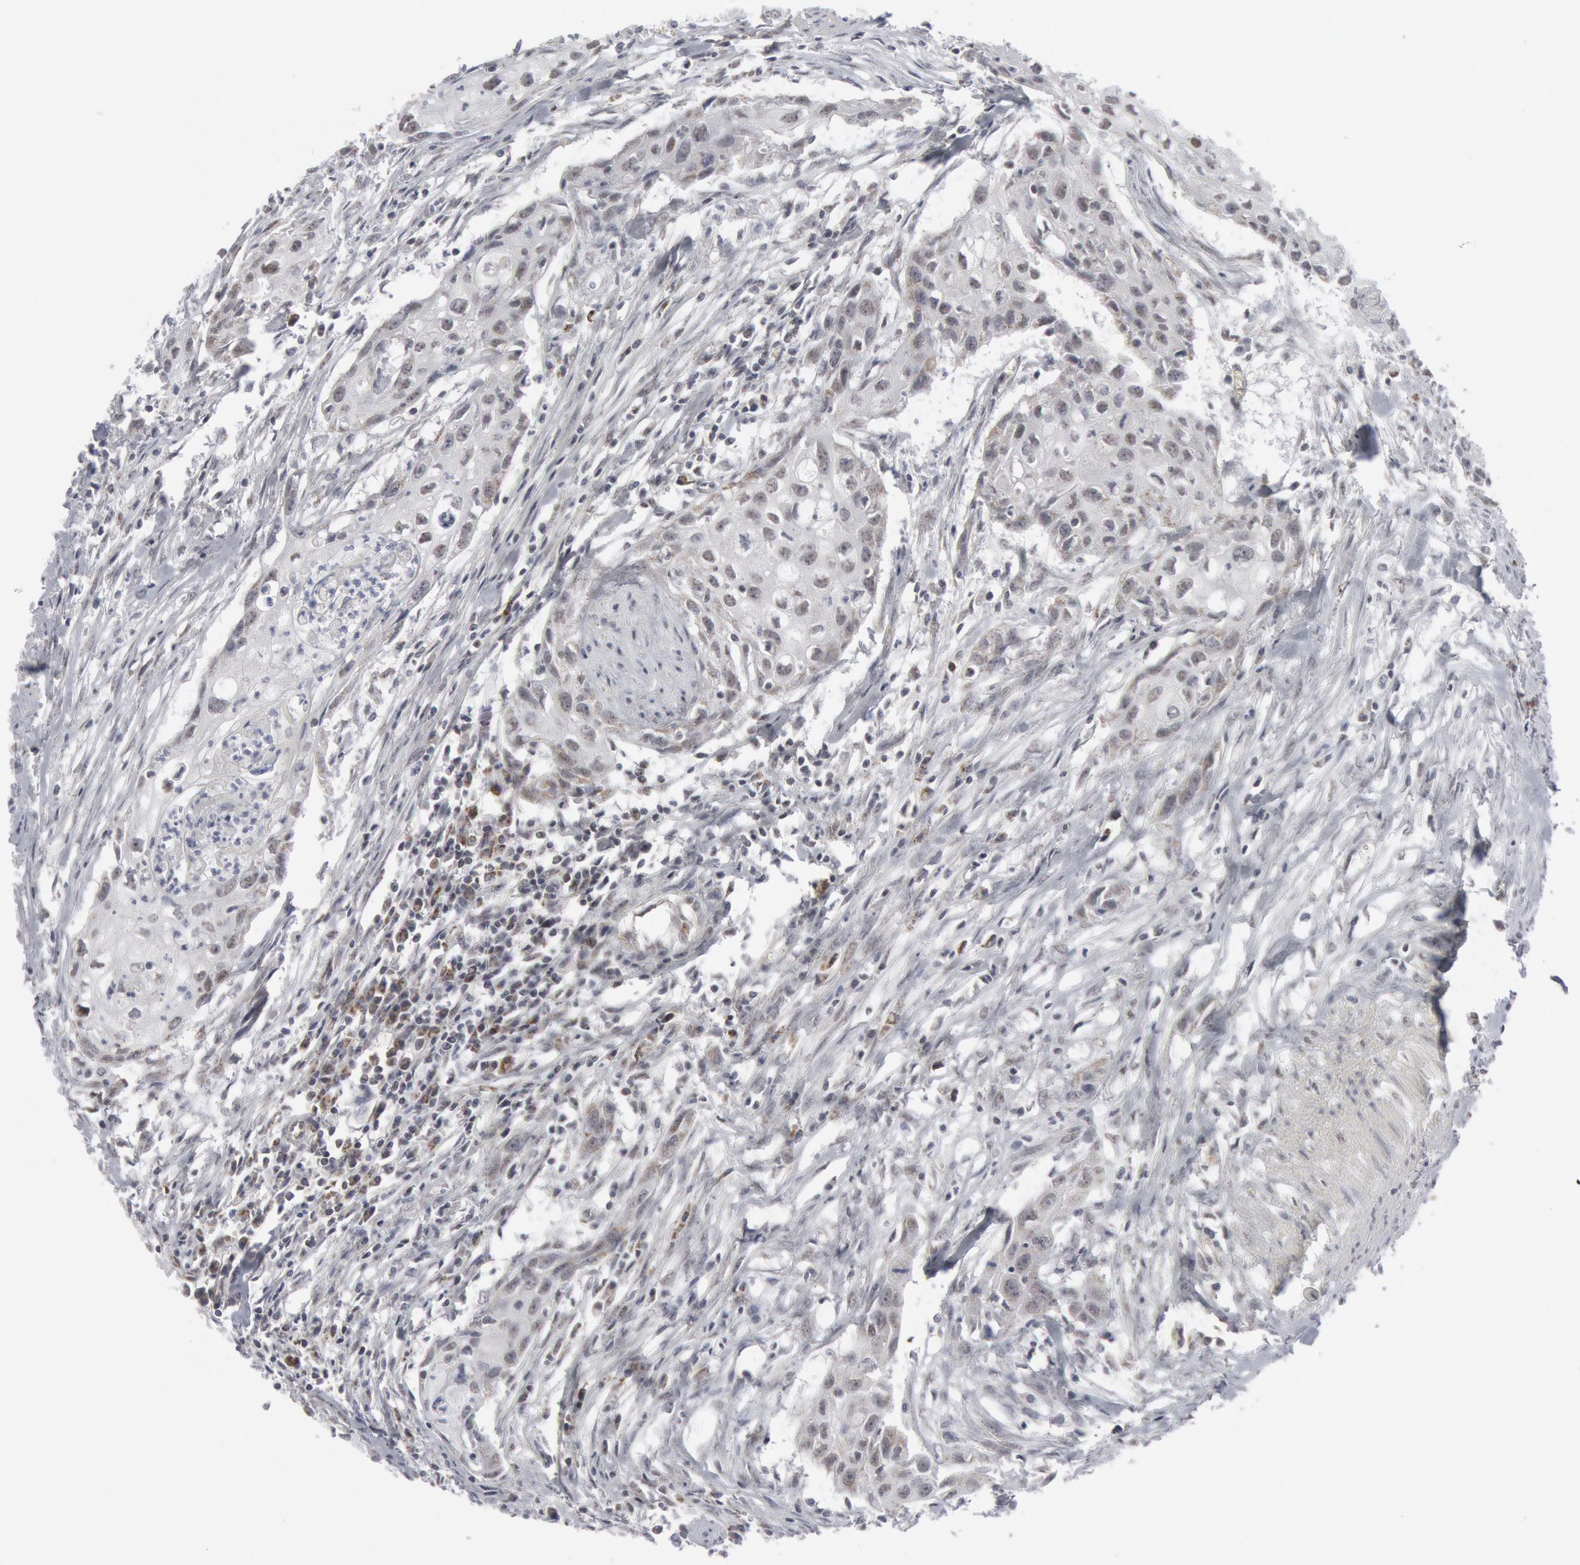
{"staining": {"intensity": "weak", "quantity": "<25%", "location": "nuclear"}, "tissue": "urothelial cancer", "cell_type": "Tumor cells", "image_type": "cancer", "snomed": [{"axis": "morphology", "description": "Urothelial carcinoma, High grade"}, {"axis": "topography", "description": "Urinary bladder"}], "caption": "Immunohistochemistry (IHC) of urothelial carcinoma (high-grade) demonstrates no positivity in tumor cells.", "gene": "CASP9", "patient": {"sex": "male", "age": 54}}